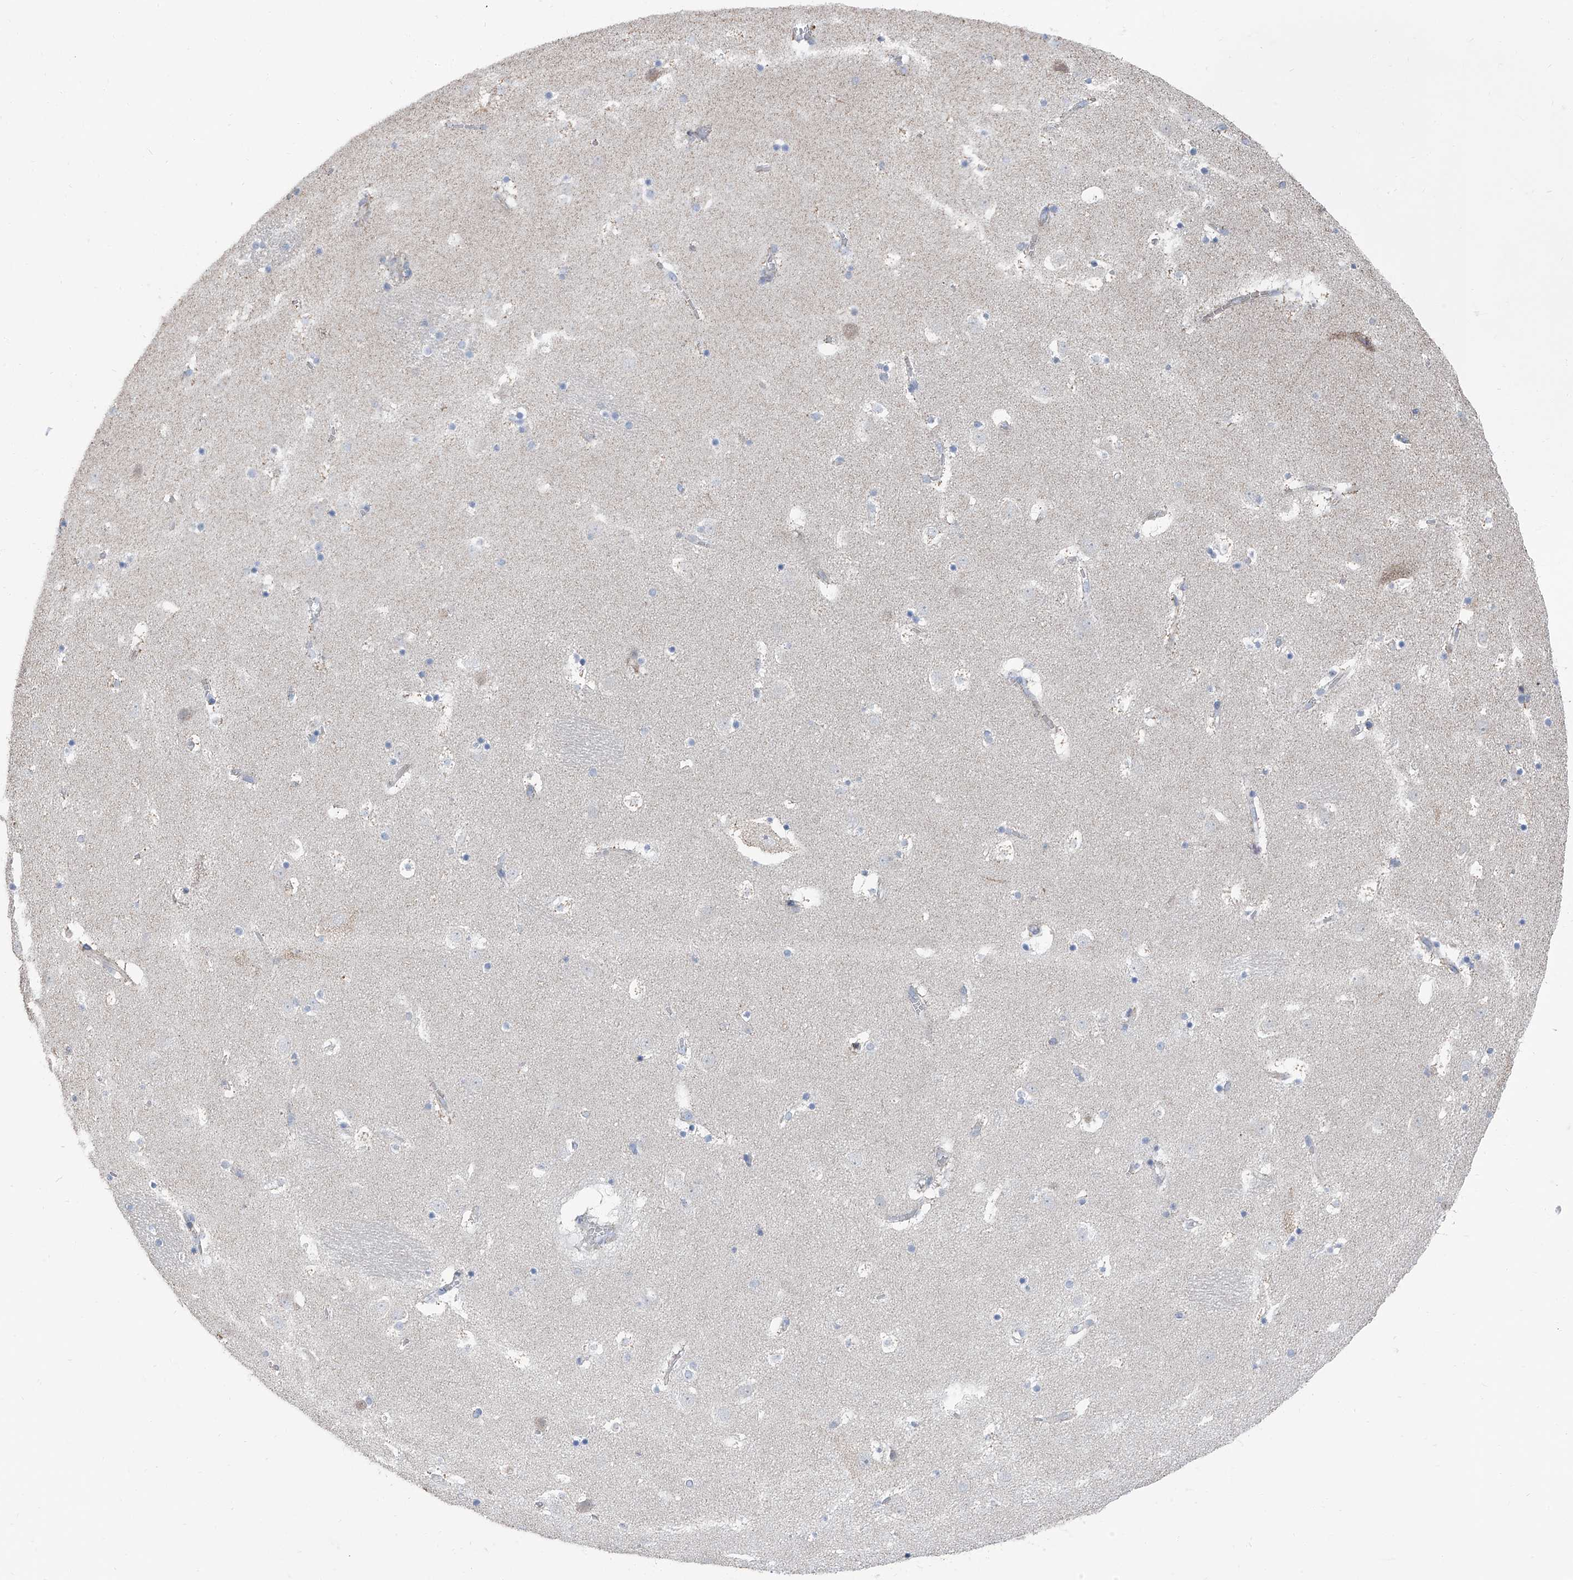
{"staining": {"intensity": "negative", "quantity": "none", "location": "none"}, "tissue": "caudate", "cell_type": "Glial cells", "image_type": "normal", "snomed": [{"axis": "morphology", "description": "Normal tissue, NOS"}, {"axis": "topography", "description": "Lateral ventricle wall"}], "caption": "Caudate was stained to show a protein in brown. There is no significant staining in glial cells. (DAB immunohistochemistry (IHC) with hematoxylin counter stain).", "gene": "GPR142", "patient": {"sex": "male", "age": 45}}